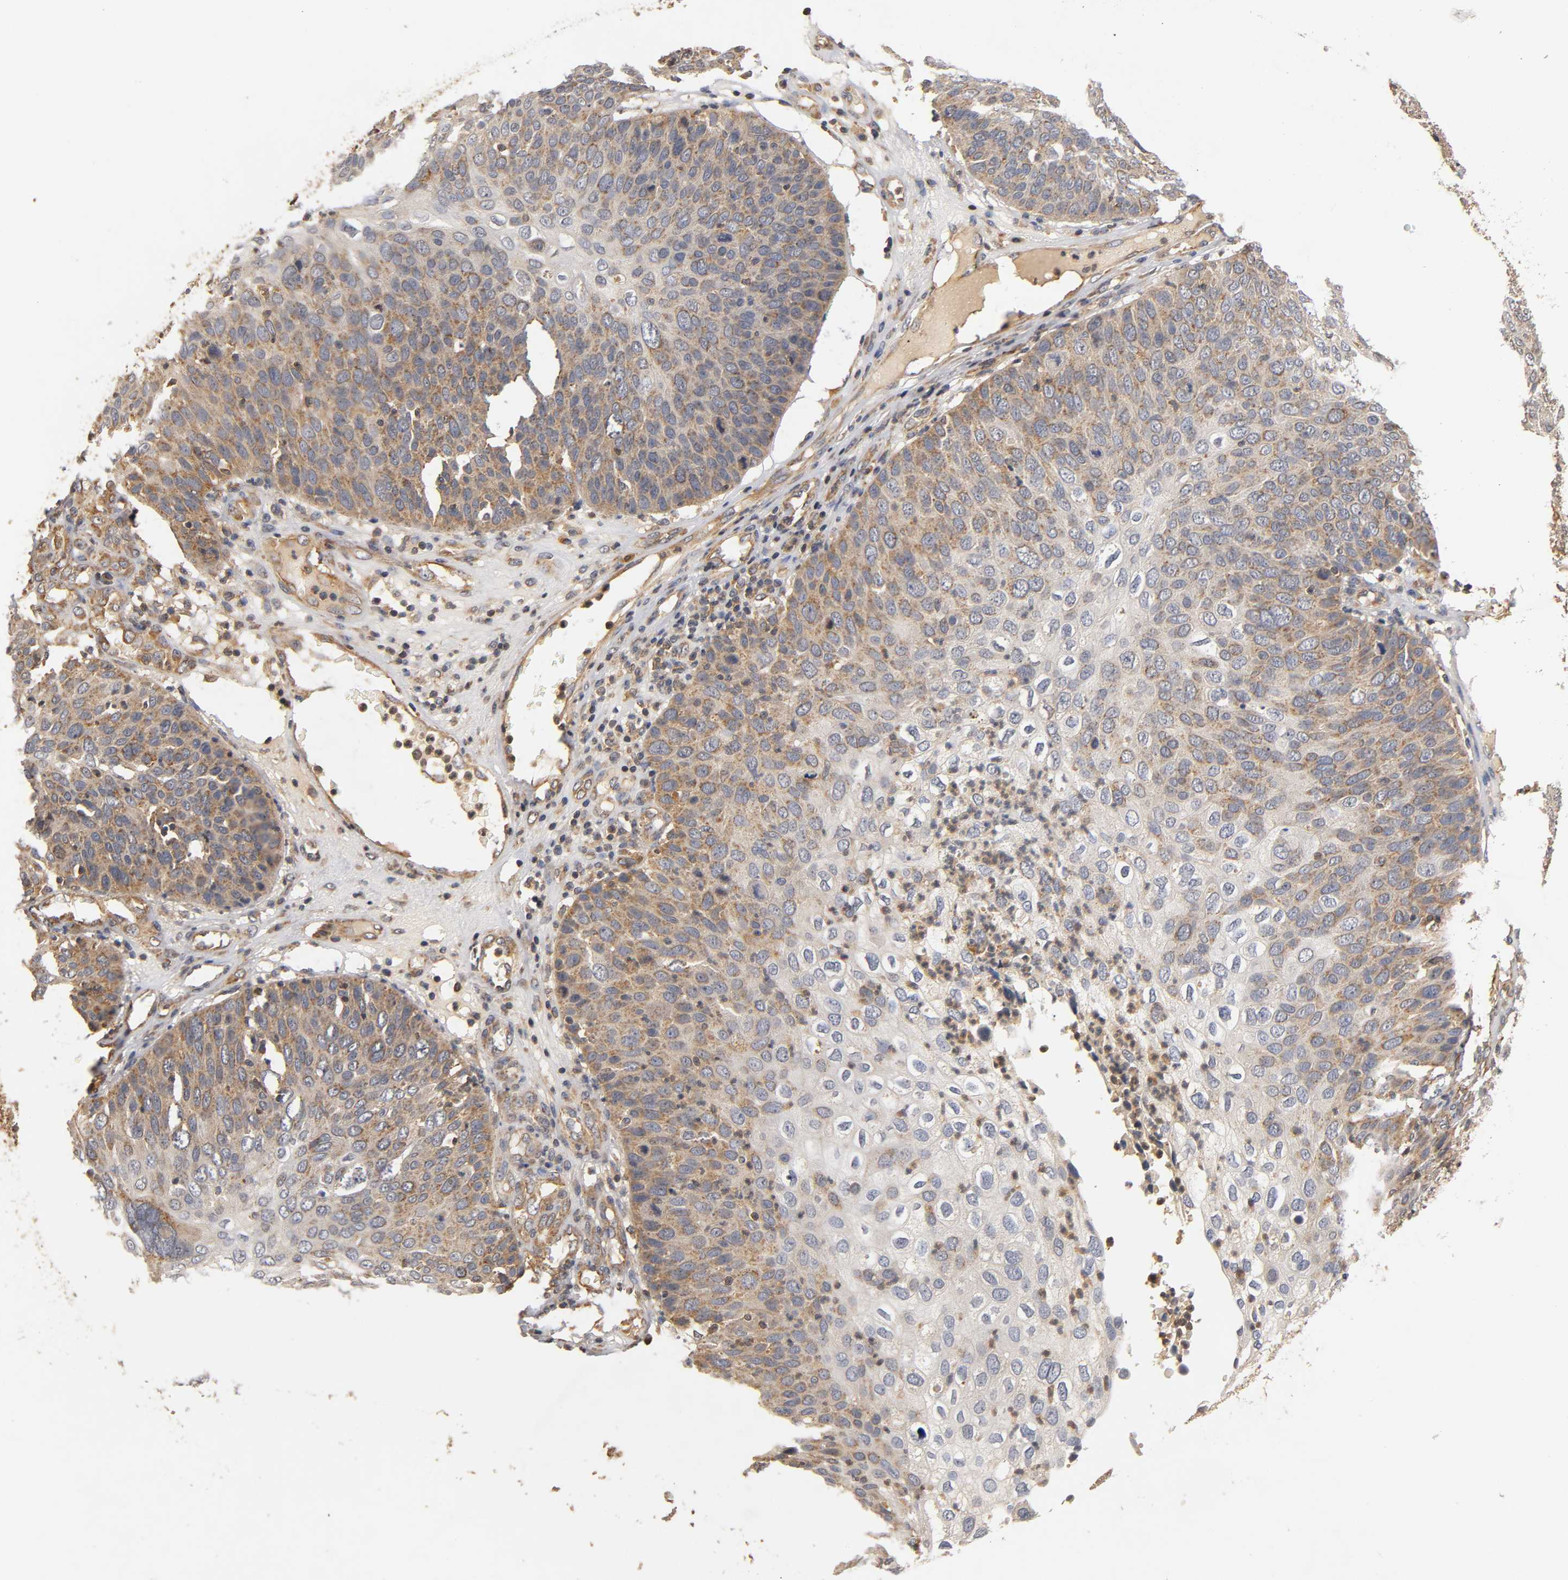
{"staining": {"intensity": "moderate", "quantity": "25%-75%", "location": "cytoplasmic/membranous"}, "tissue": "skin cancer", "cell_type": "Tumor cells", "image_type": "cancer", "snomed": [{"axis": "morphology", "description": "Squamous cell carcinoma, NOS"}, {"axis": "topography", "description": "Skin"}], "caption": "A photomicrograph of skin cancer stained for a protein shows moderate cytoplasmic/membranous brown staining in tumor cells.", "gene": "SCAP", "patient": {"sex": "male", "age": 87}}